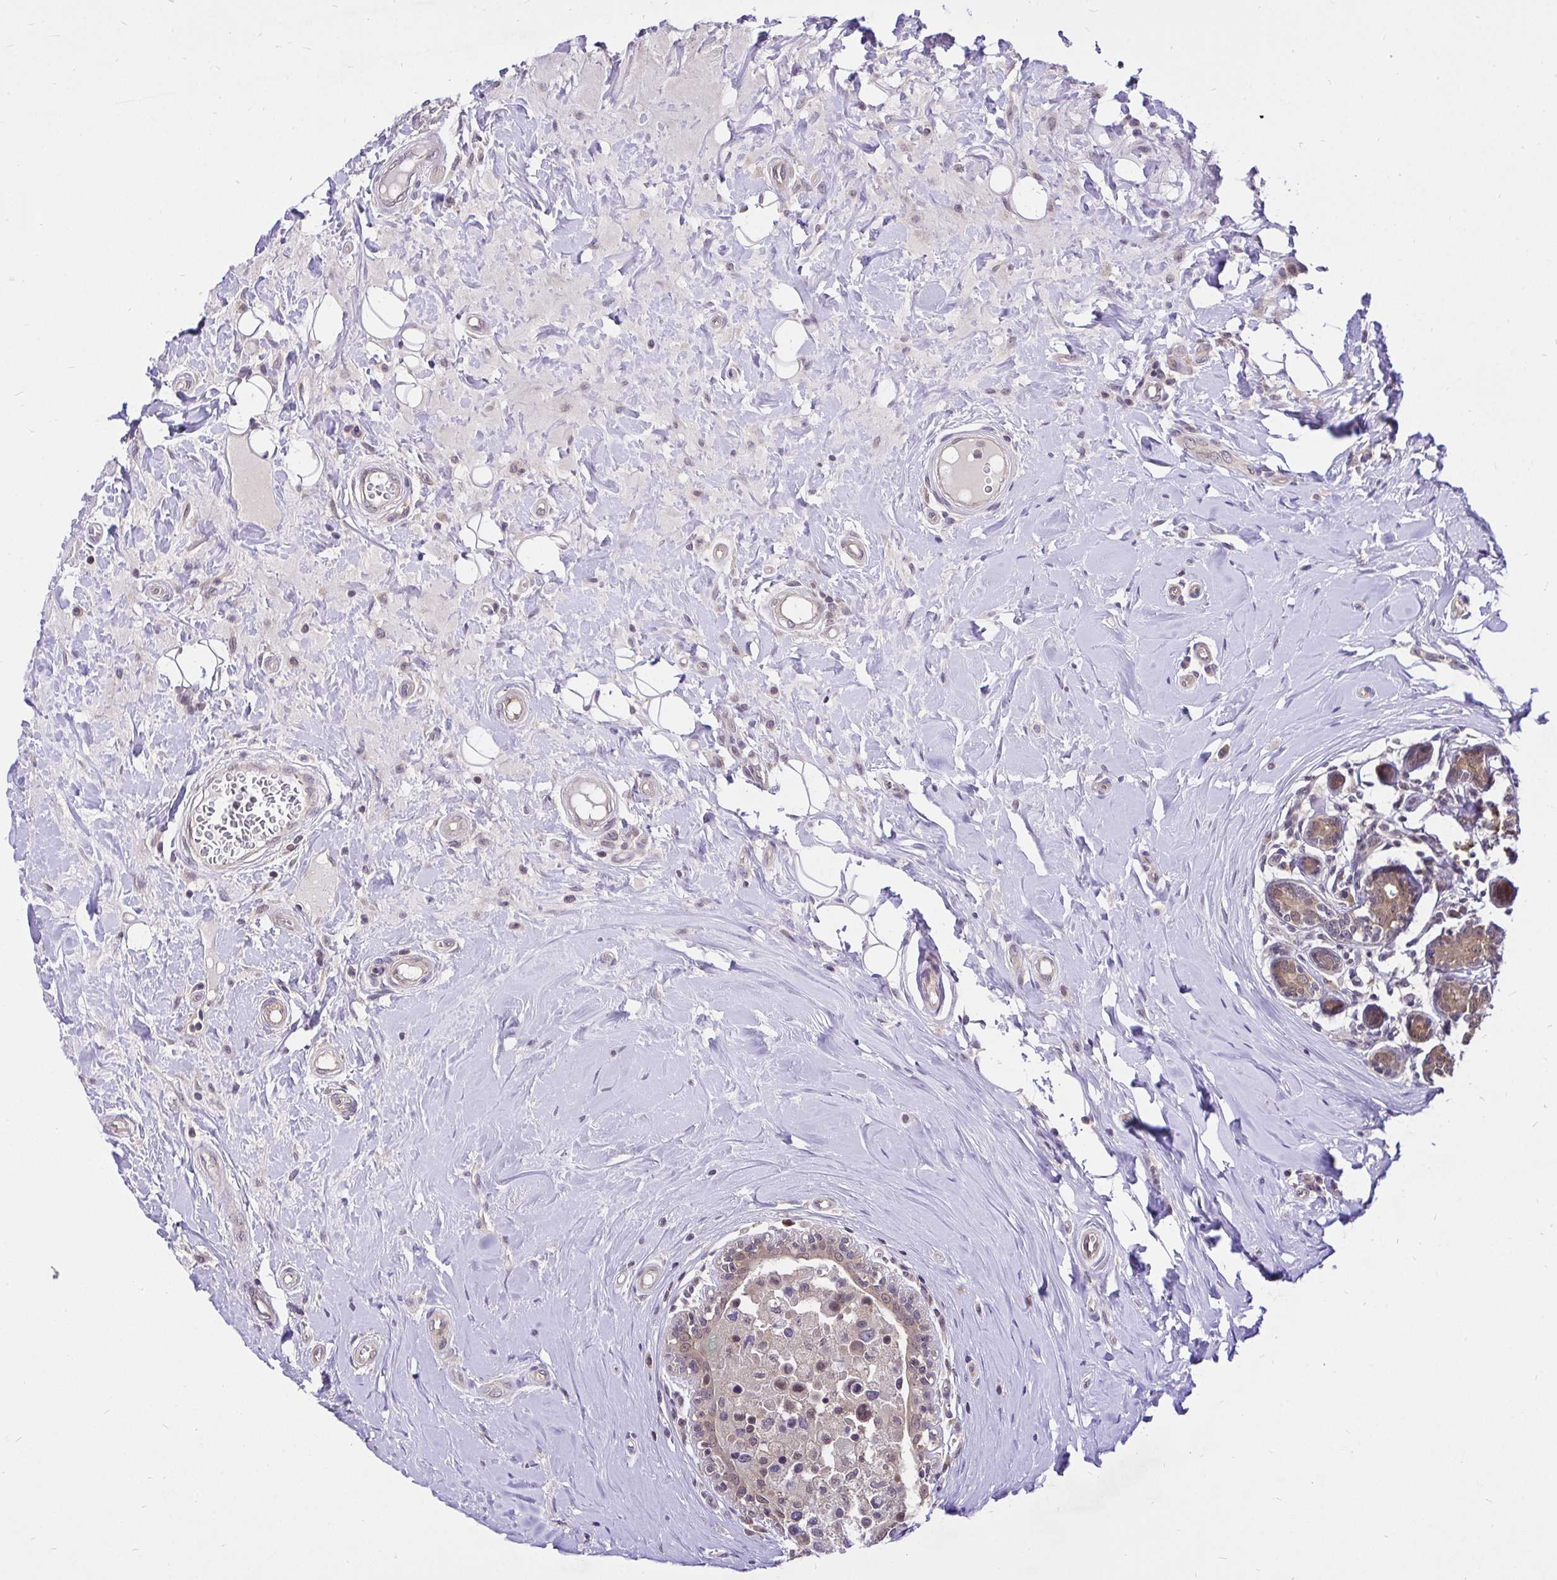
{"staining": {"intensity": "weak", "quantity": ">75%", "location": "cytoplasmic/membranous,nuclear"}, "tissue": "breast cancer", "cell_type": "Tumor cells", "image_type": "cancer", "snomed": [{"axis": "morphology", "description": "Duct carcinoma"}, {"axis": "topography", "description": "Breast"}], "caption": "There is low levels of weak cytoplasmic/membranous and nuclear expression in tumor cells of breast cancer (intraductal carcinoma), as demonstrated by immunohistochemical staining (brown color).", "gene": "UBE2M", "patient": {"sex": "female", "age": 24}}